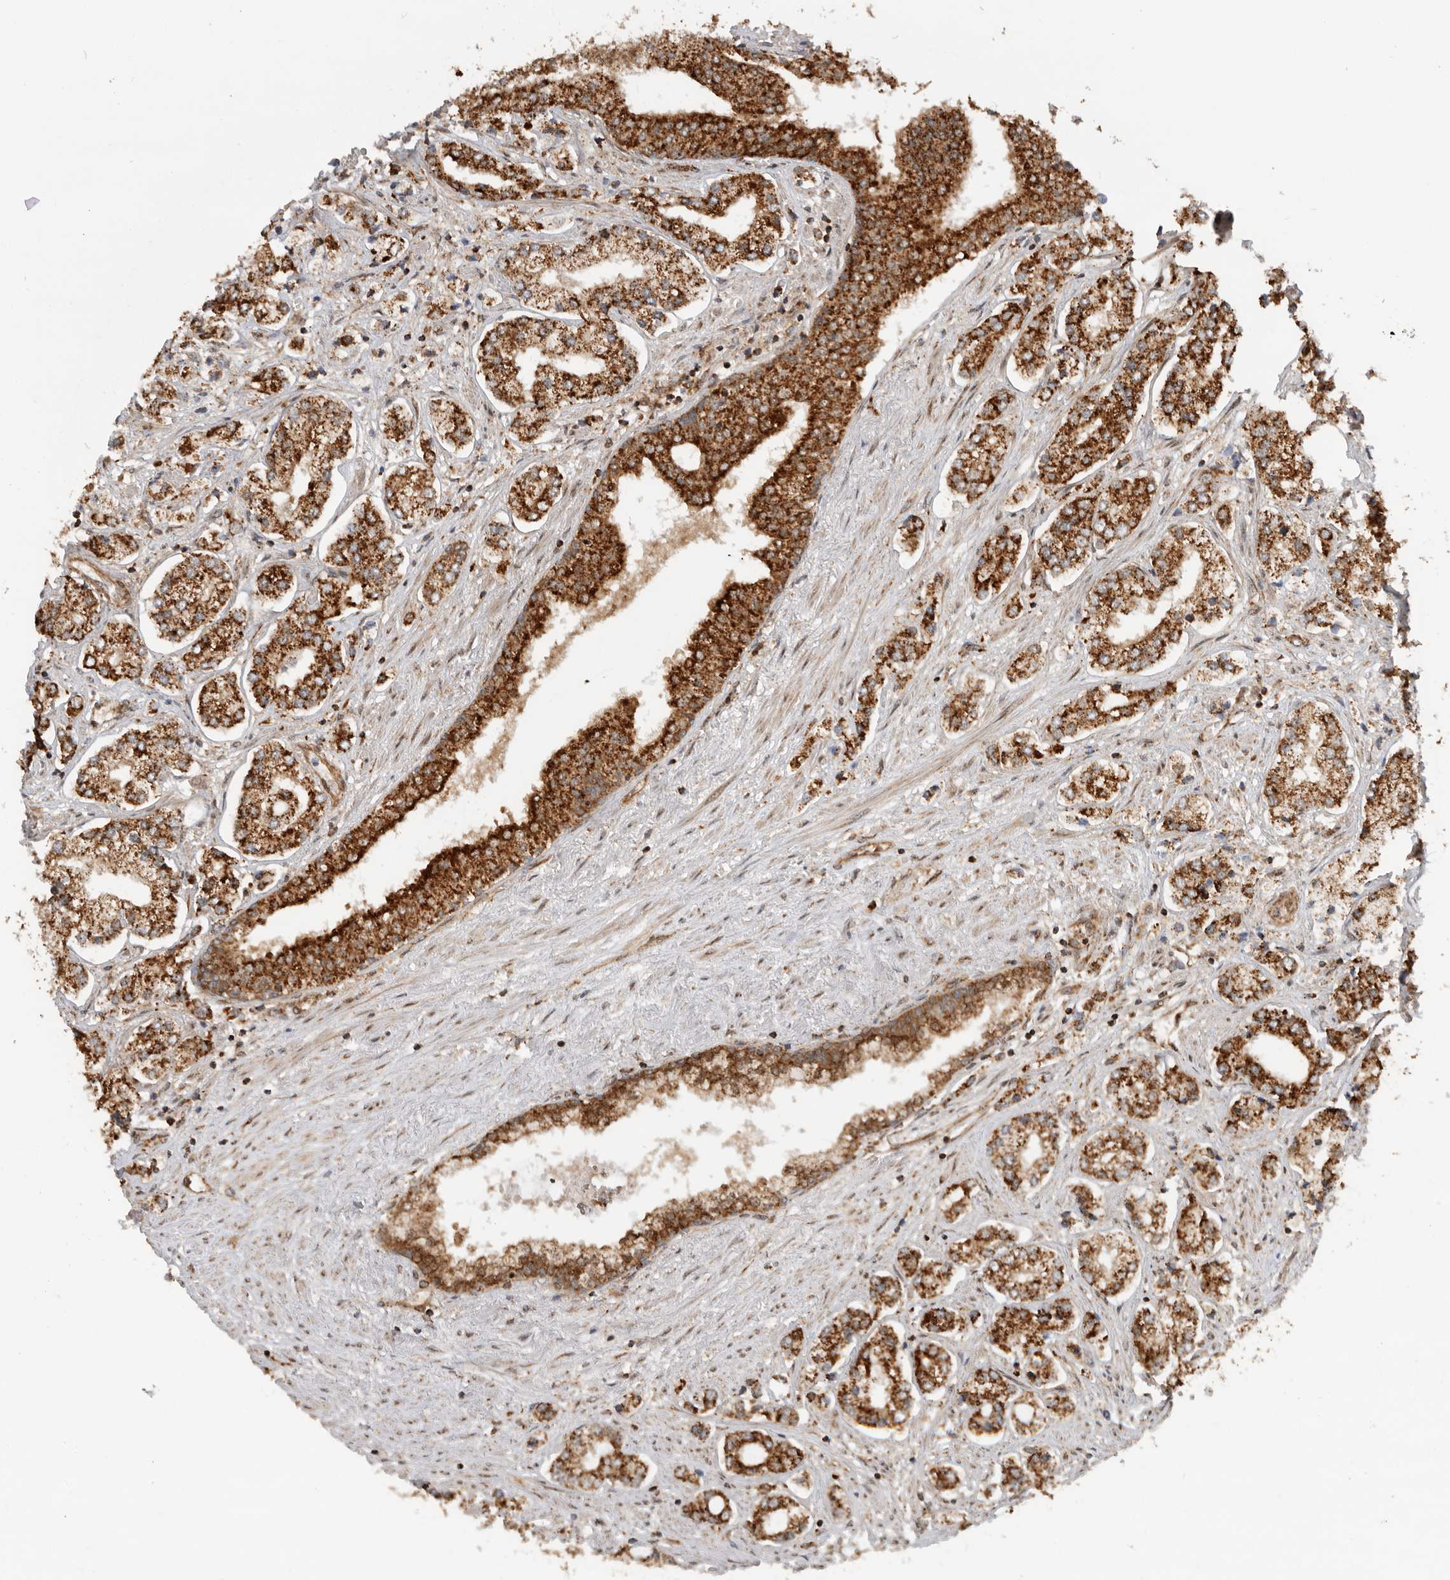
{"staining": {"intensity": "strong", "quantity": ">75%", "location": "cytoplasmic/membranous"}, "tissue": "prostate cancer", "cell_type": "Tumor cells", "image_type": "cancer", "snomed": [{"axis": "morphology", "description": "Adenocarcinoma, High grade"}, {"axis": "topography", "description": "Prostate"}], "caption": "Protein staining reveals strong cytoplasmic/membranous staining in approximately >75% of tumor cells in prostate cancer.", "gene": "DCAF8", "patient": {"sex": "male", "age": 66}}